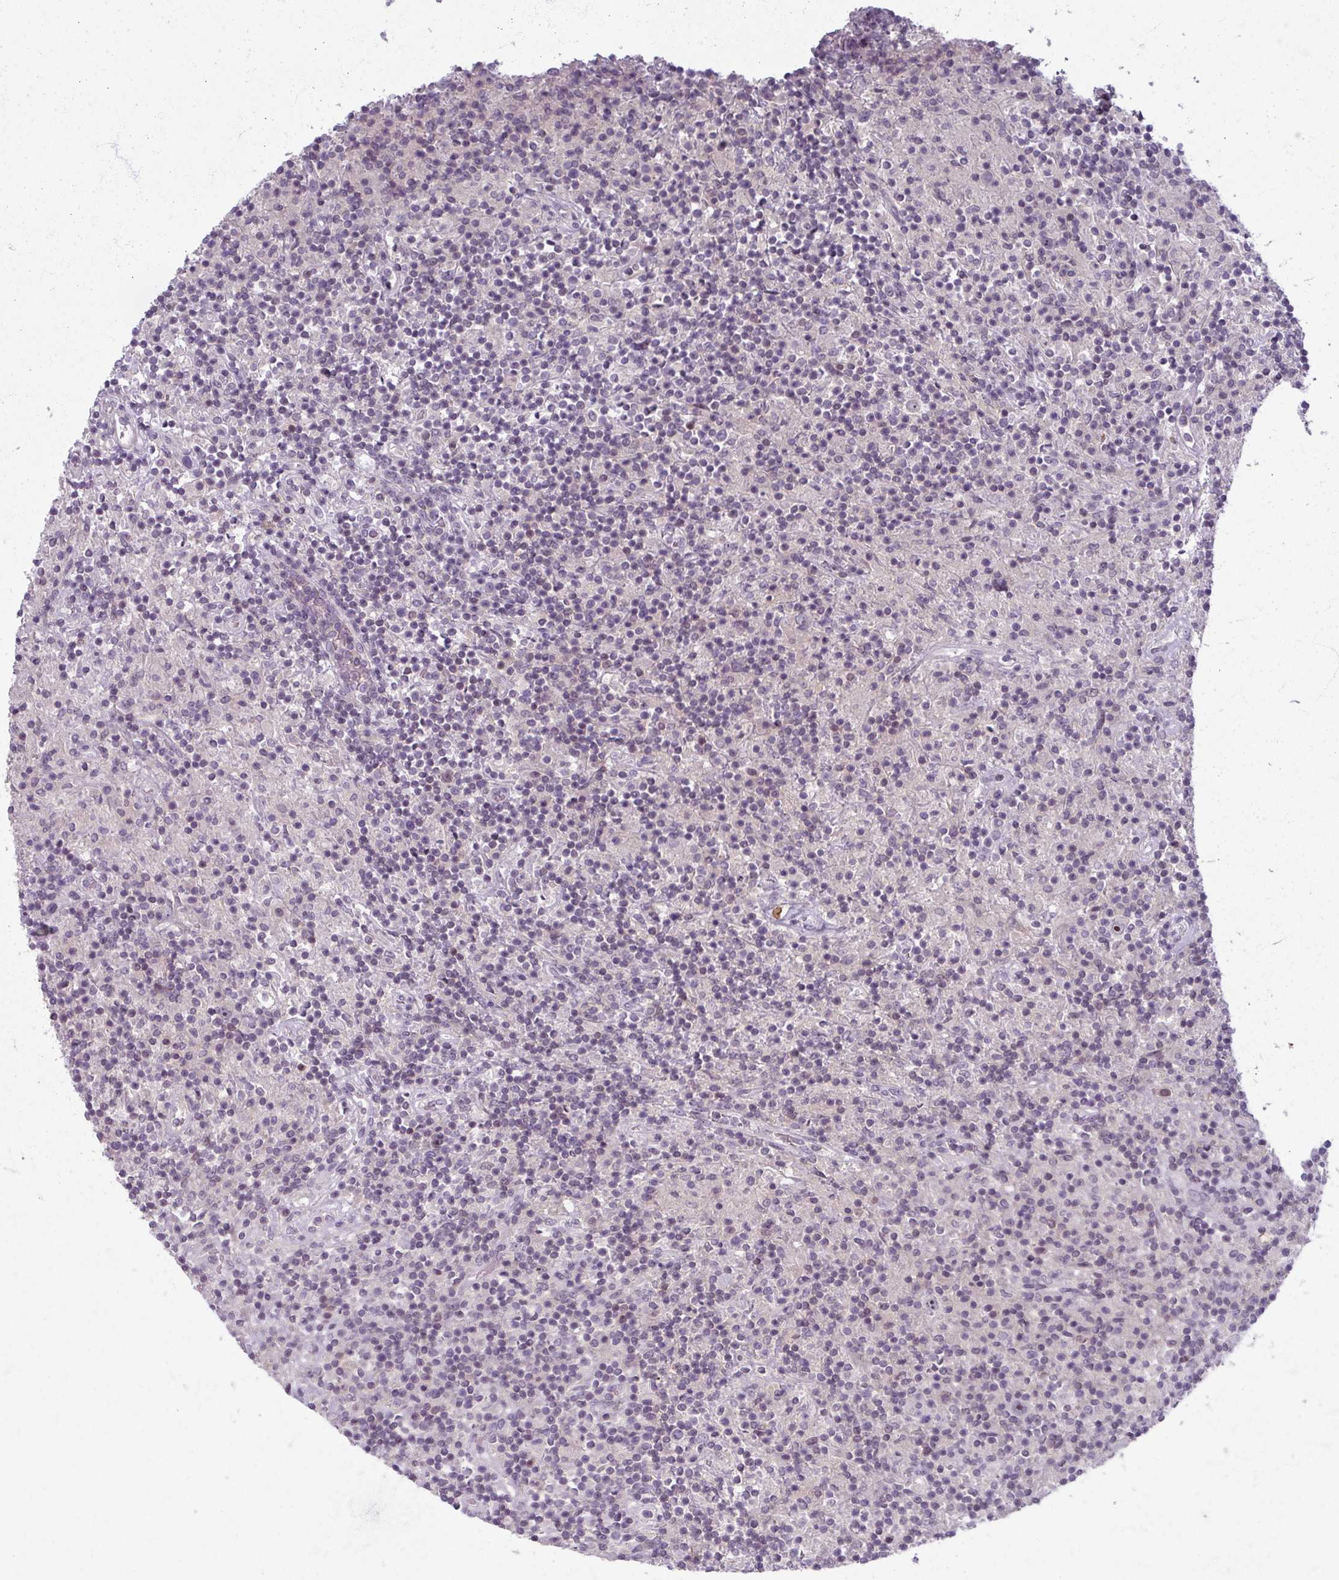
{"staining": {"intensity": "negative", "quantity": "none", "location": "none"}, "tissue": "lymphoma", "cell_type": "Tumor cells", "image_type": "cancer", "snomed": [{"axis": "morphology", "description": "Hodgkin's disease, NOS"}, {"axis": "topography", "description": "Lymph node"}], "caption": "Immunohistochemistry histopathology image of neoplastic tissue: lymphoma stained with DAB (3,3'-diaminobenzidine) shows no significant protein expression in tumor cells. (DAB IHC visualized using brightfield microscopy, high magnification).", "gene": "TTLL7", "patient": {"sex": "male", "age": 70}}